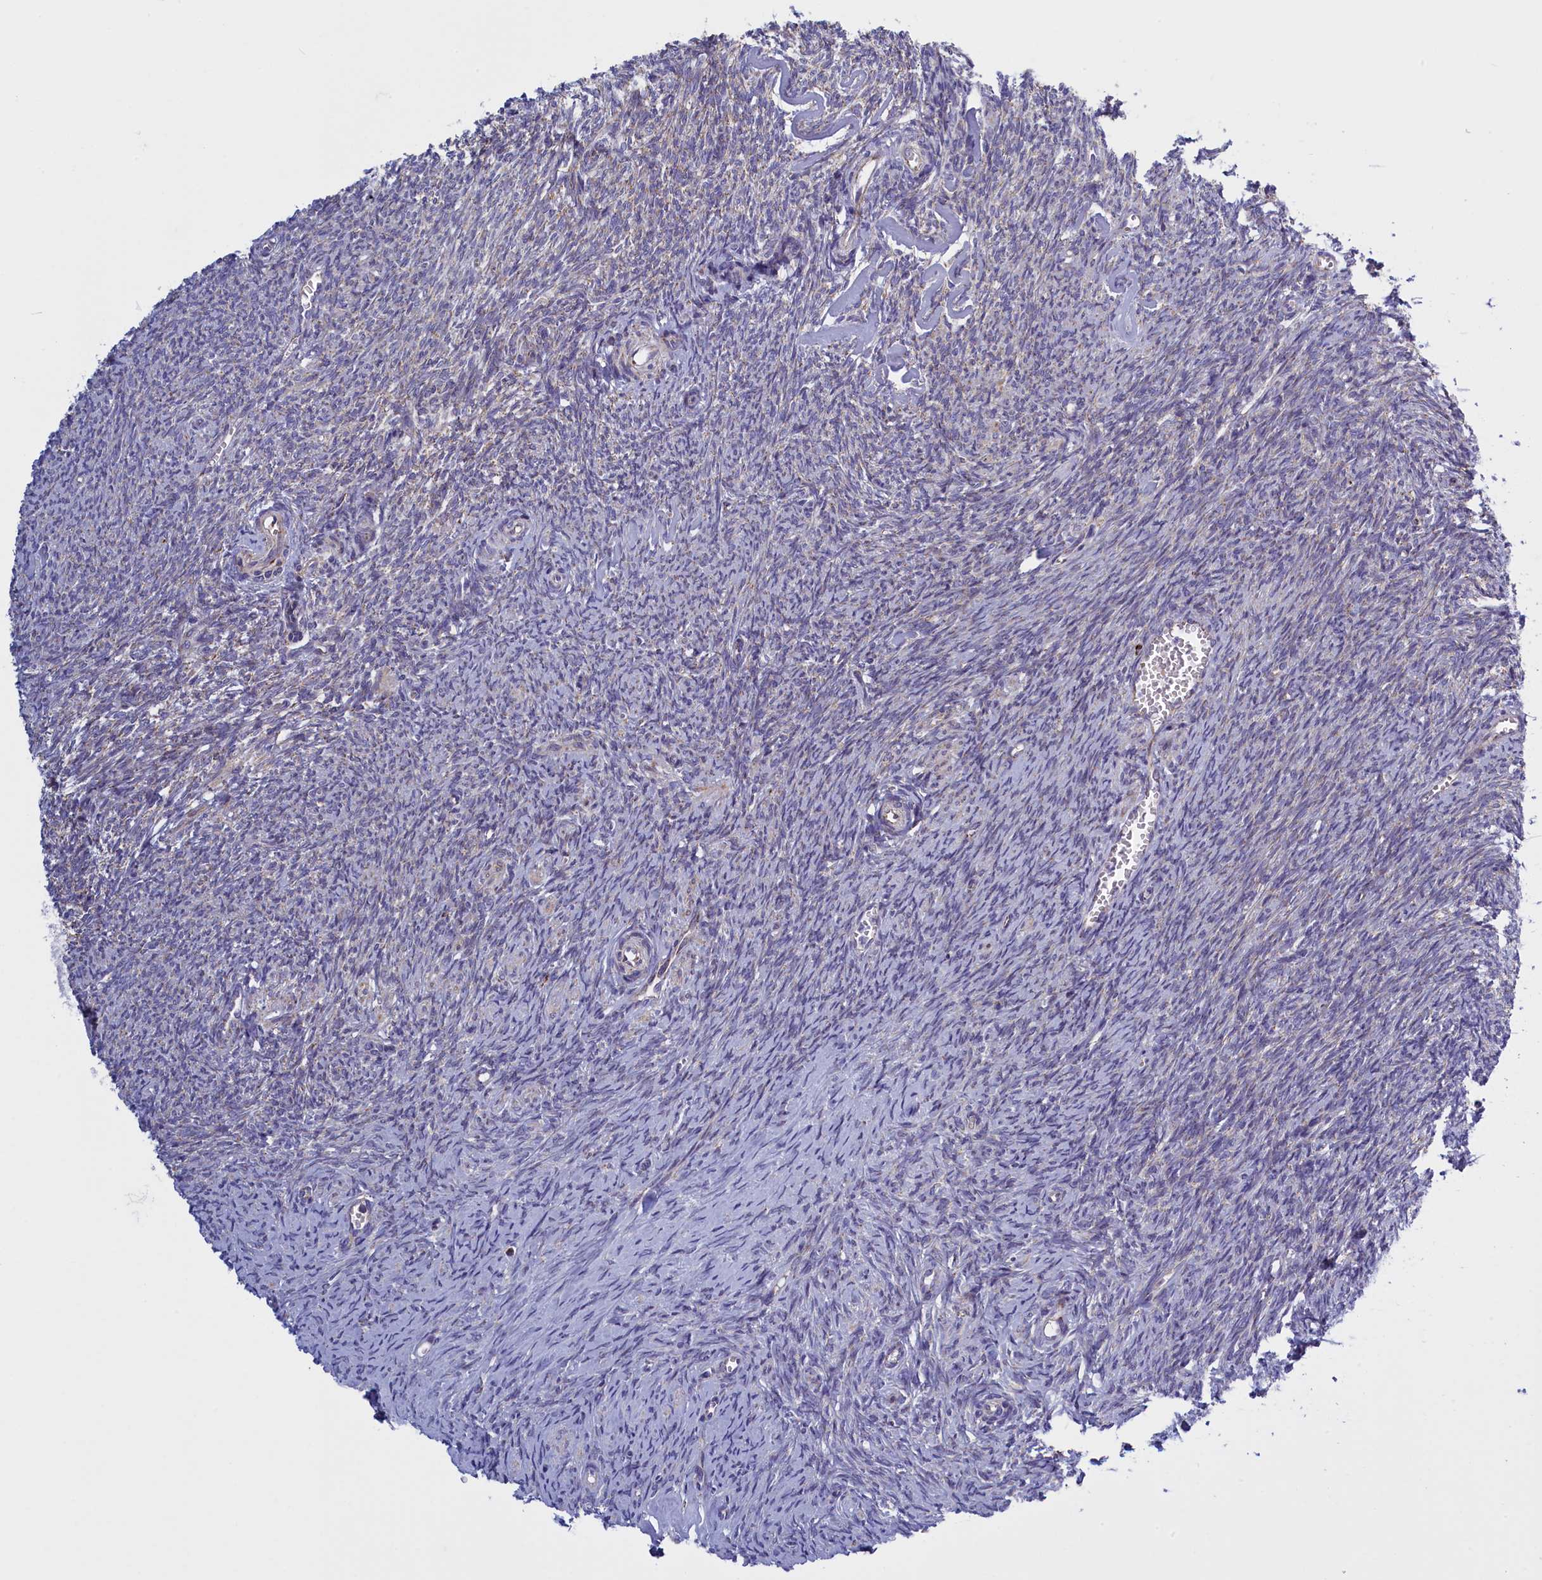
{"staining": {"intensity": "weak", "quantity": "<25%", "location": "cytoplasmic/membranous"}, "tissue": "ovary", "cell_type": "Ovarian stroma cells", "image_type": "normal", "snomed": [{"axis": "morphology", "description": "Normal tissue, NOS"}, {"axis": "topography", "description": "Ovary"}], "caption": "This is an immunohistochemistry (IHC) image of unremarkable ovary. There is no expression in ovarian stroma cells.", "gene": "IFT122", "patient": {"sex": "female", "age": 44}}